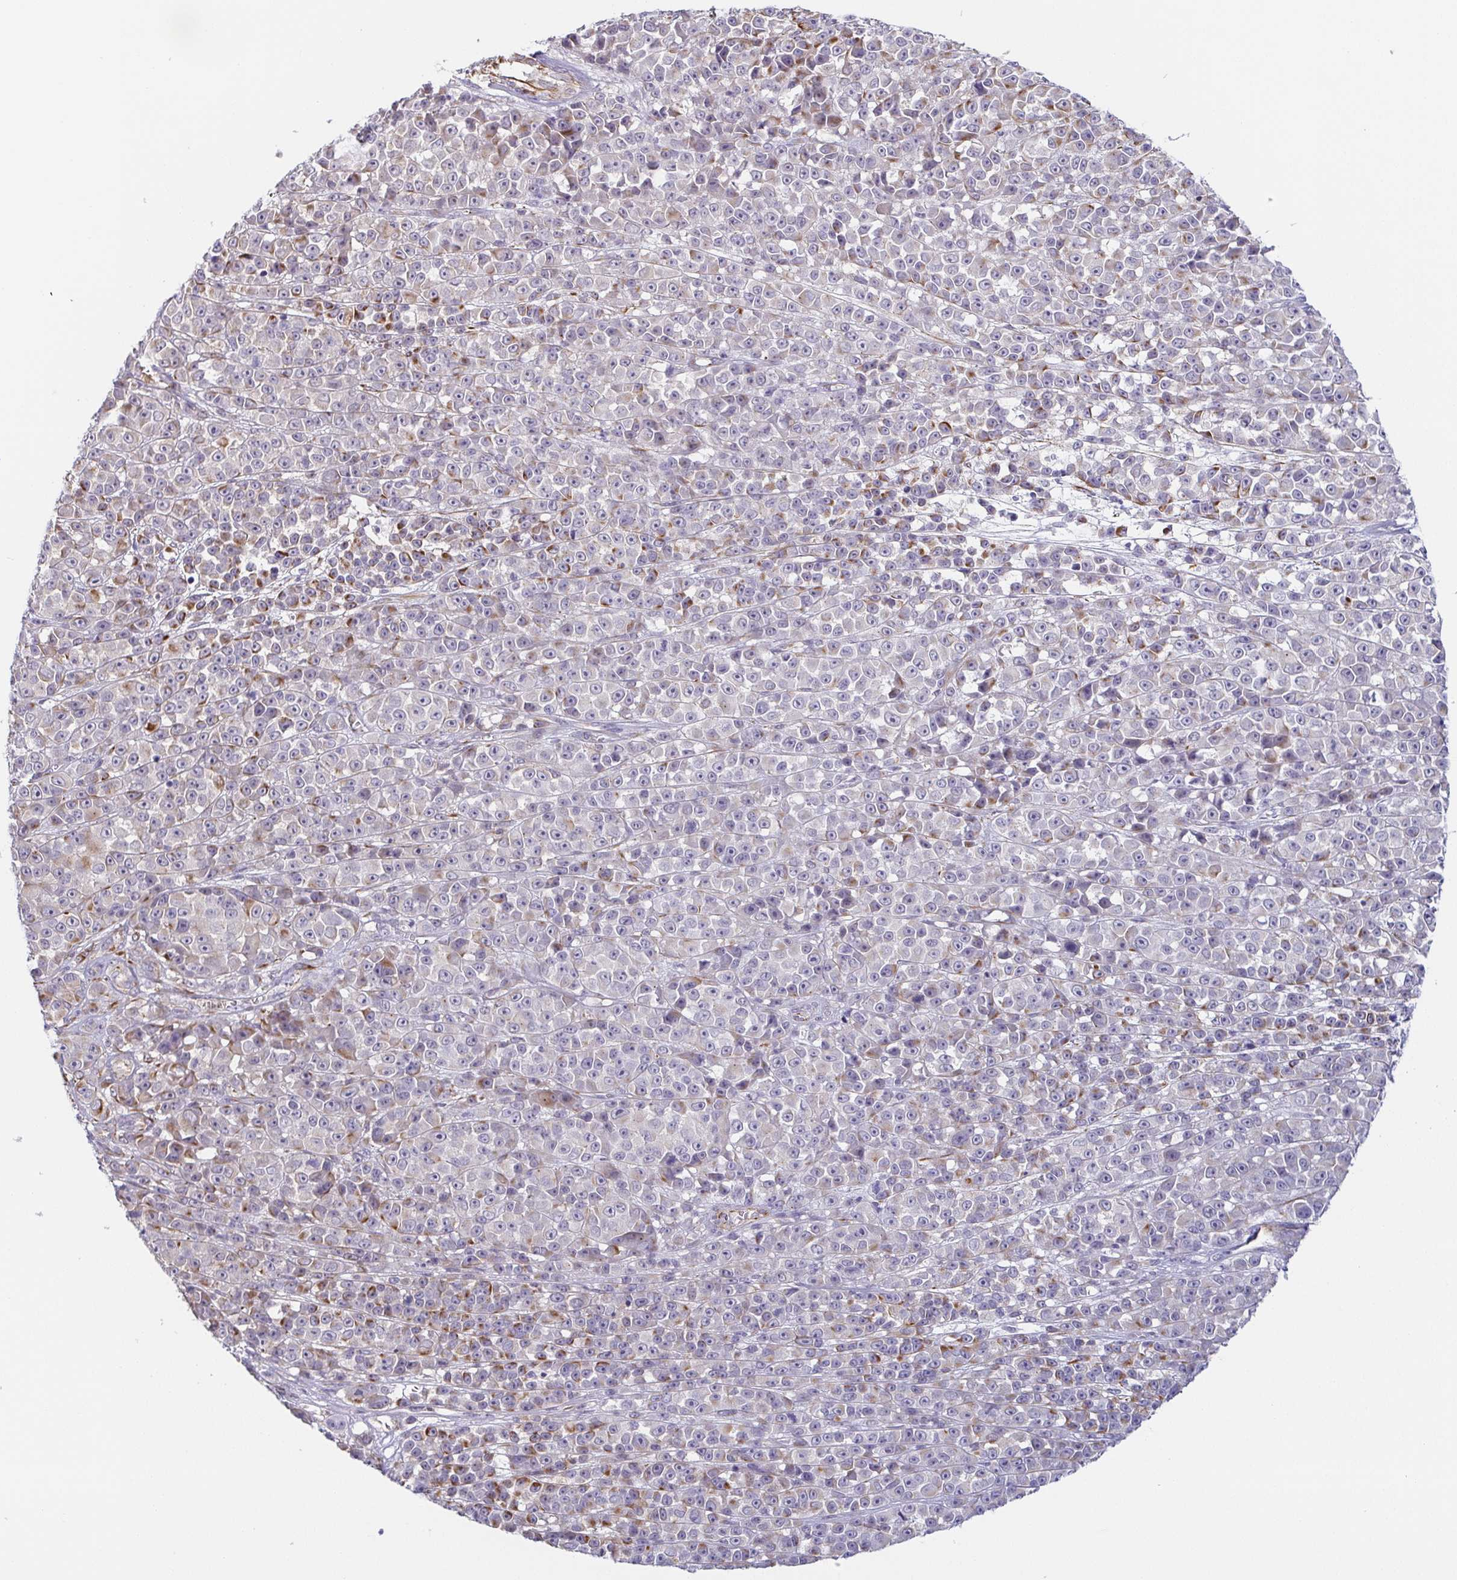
{"staining": {"intensity": "weak", "quantity": "<25%", "location": "cytoplasmic/membranous"}, "tissue": "melanoma", "cell_type": "Tumor cells", "image_type": "cancer", "snomed": [{"axis": "morphology", "description": "Malignant melanoma, NOS"}, {"axis": "topography", "description": "Skin"}, {"axis": "topography", "description": "Skin of back"}], "caption": "This is an immunohistochemistry (IHC) micrograph of human melanoma. There is no positivity in tumor cells.", "gene": "COL17A1", "patient": {"sex": "male", "age": 91}}